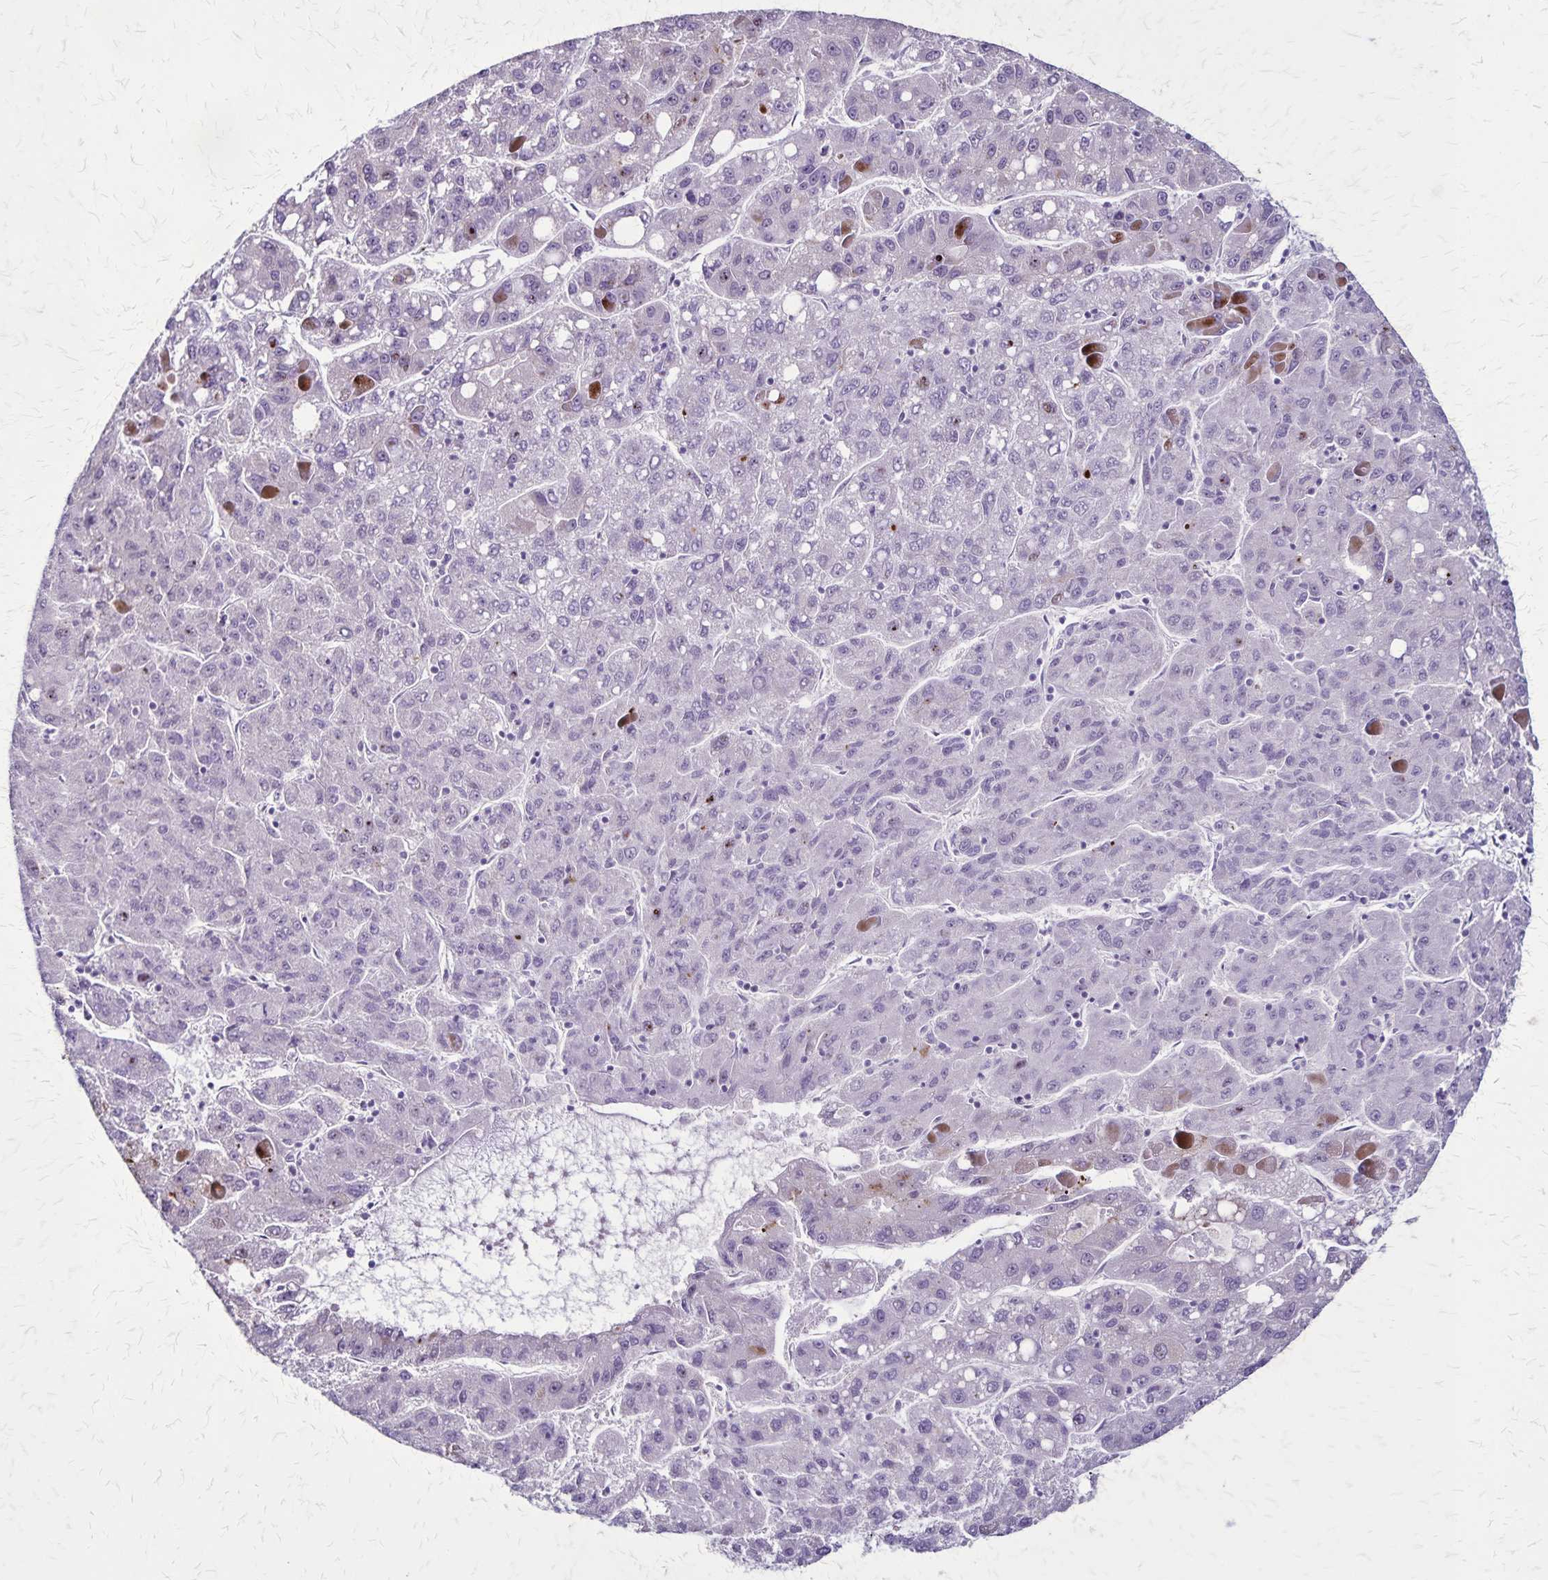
{"staining": {"intensity": "negative", "quantity": "none", "location": "none"}, "tissue": "liver cancer", "cell_type": "Tumor cells", "image_type": "cancer", "snomed": [{"axis": "morphology", "description": "Carcinoma, Hepatocellular, NOS"}, {"axis": "topography", "description": "Liver"}], "caption": "This histopathology image is of hepatocellular carcinoma (liver) stained with immunohistochemistry to label a protein in brown with the nuclei are counter-stained blue. There is no positivity in tumor cells.", "gene": "OR51B5", "patient": {"sex": "female", "age": 82}}